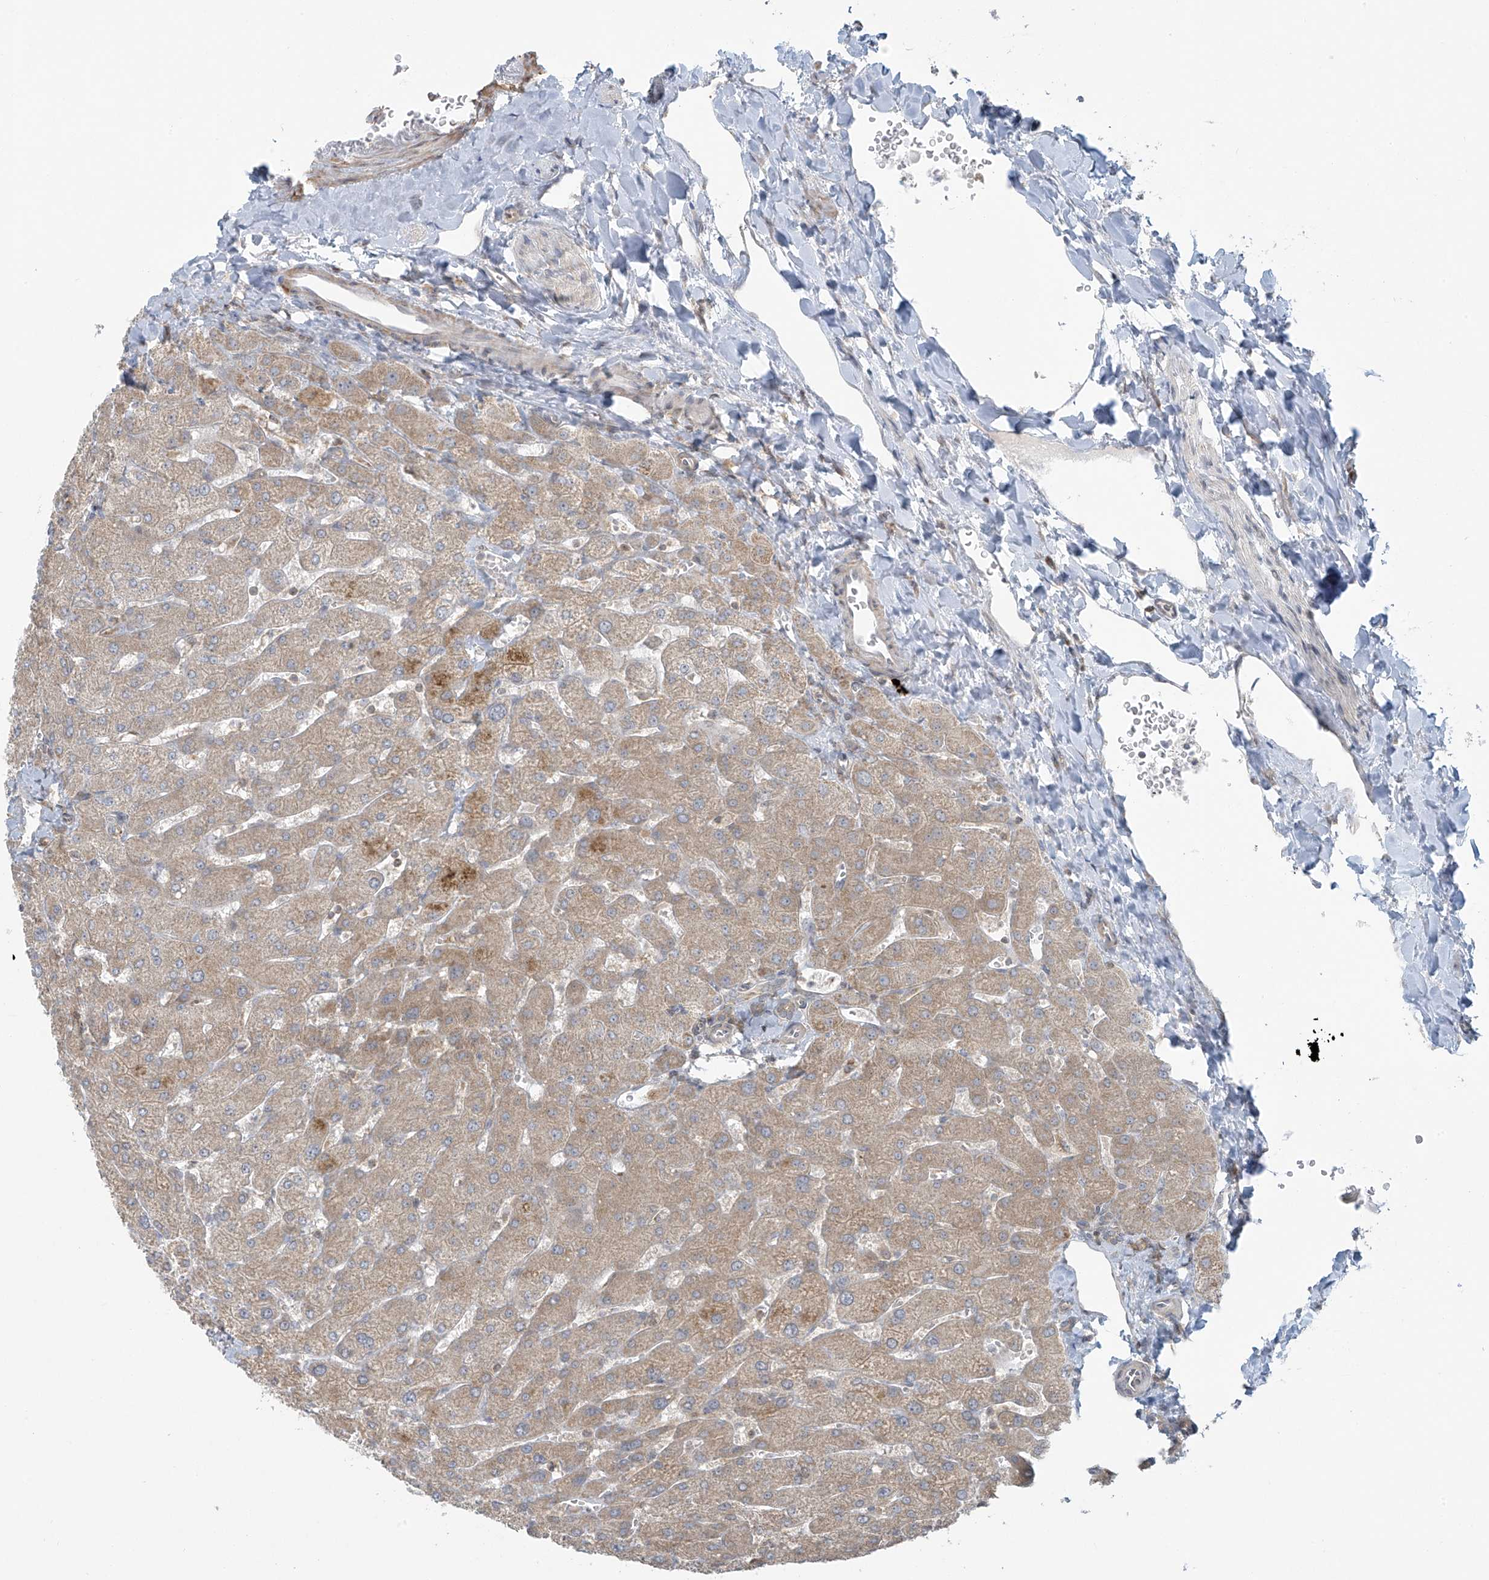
{"staining": {"intensity": "negative", "quantity": "none", "location": "none"}, "tissue": "liver", "cell_type": "Cholangiocytes", "image_type": "normal", "snomed": [{"axis": "morphology", "description": "Normal tissue, NOS"}, {"axis": "topography", "description": "Liver"}], "caption": "This is an IHC micrograph of benign liver. There is no staining in cholangiocytes.", "gene": "HDDC2", "patient": {"sex": "male", "age": 55}}